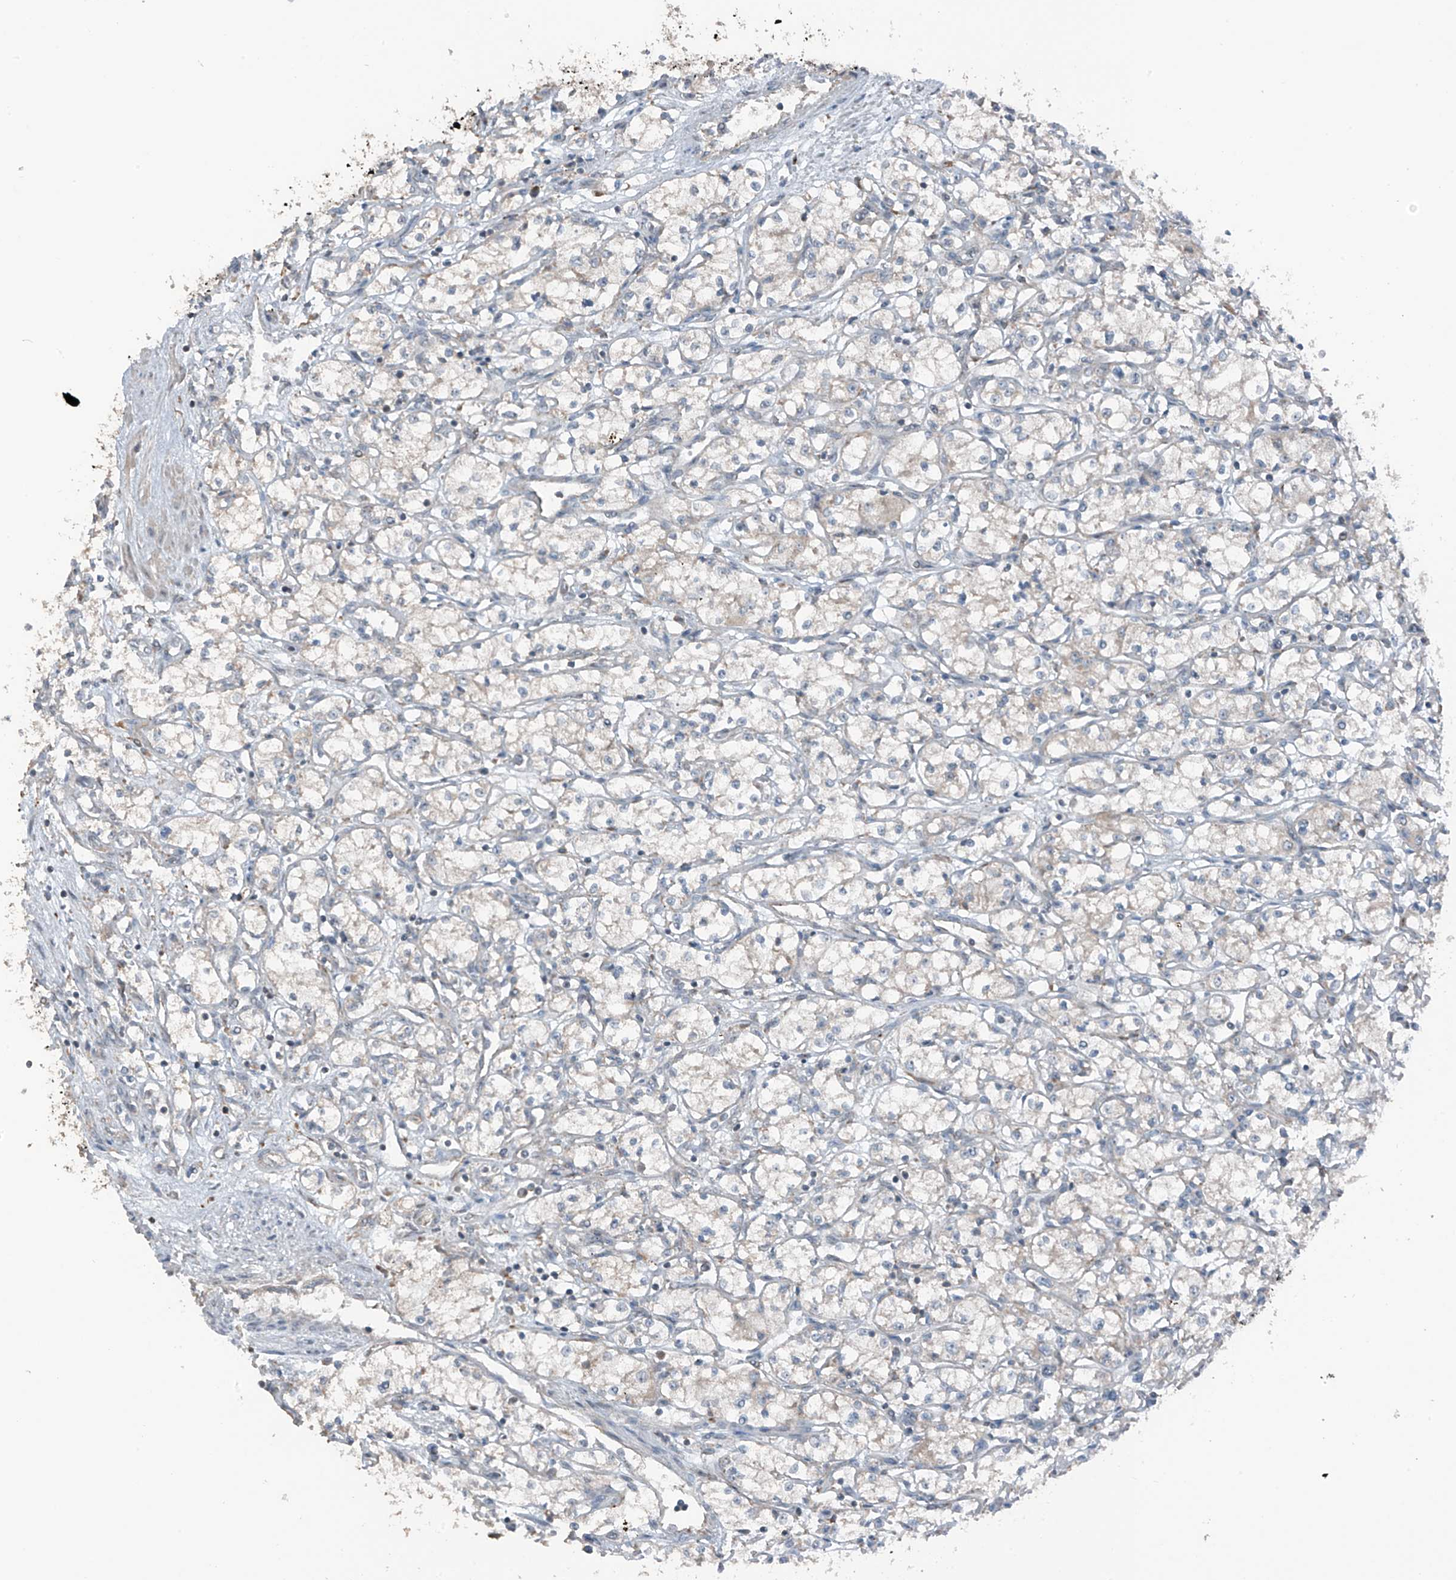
{"staining": {"intensity": "negative", "quantity": "none", "location": "none"}, "tissue": "renal cancer", "cell_type": "Tumor cells", "image_type": "cancer", "snomed": [{"axis": "morphology", "description": "Adenocarcinoma, NOS"}, {"axis": "topography", "description": "Kidney"}], "caption": "Immunohistochemical staining of human adenocarcinoma (renal) displays no significant positivity in tumor cells.", "gene": "TXNDC9", "patient": {"sex": "male", "age": 59}}